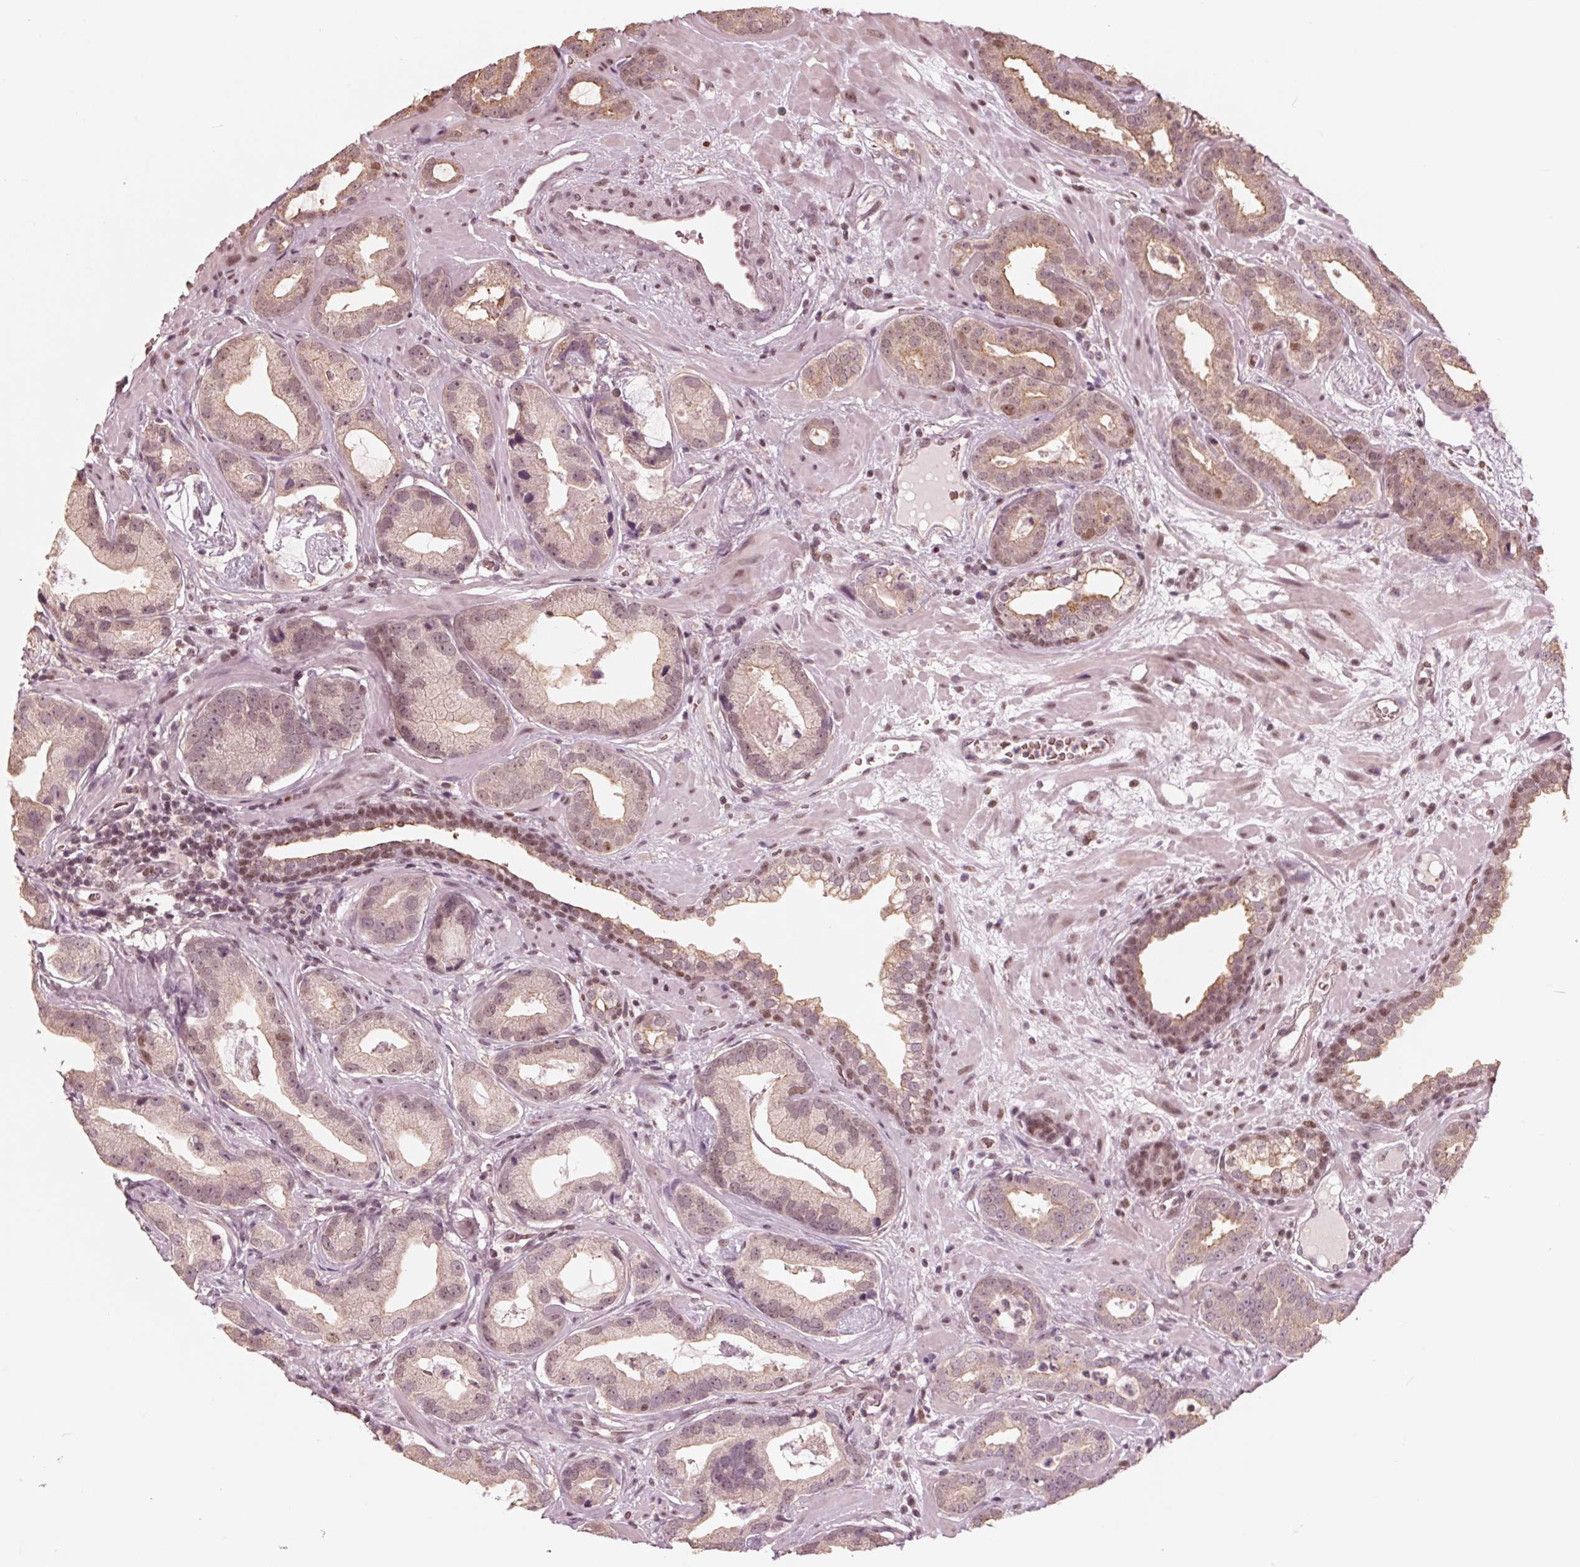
{"staining": {"intensity": "weak", "quantity": "25%-75%", "location": "cytoplasmic/membranous,nuclear"}, "tissue": "prostate cancer", "cell_type": "Tumor cells", "image_type": "cancer", "snomed": [{"axis": "morphology", "description": "Adenocarcinoma, Low grade"}, {"axis": "topography", "description": "Prostate"}], "caption": "Protein expression analysis of human adenocarcinoma (low-grade) (prostate) reveals weak cytoplasmic/membranous and nuclear expression in approximately 25%-75% of tumor cells. (Brightfield microscopy of DAB IHC at high magnification).", "gene": "HIRIP3", "patient": {"sex": "male", "age": 62}}